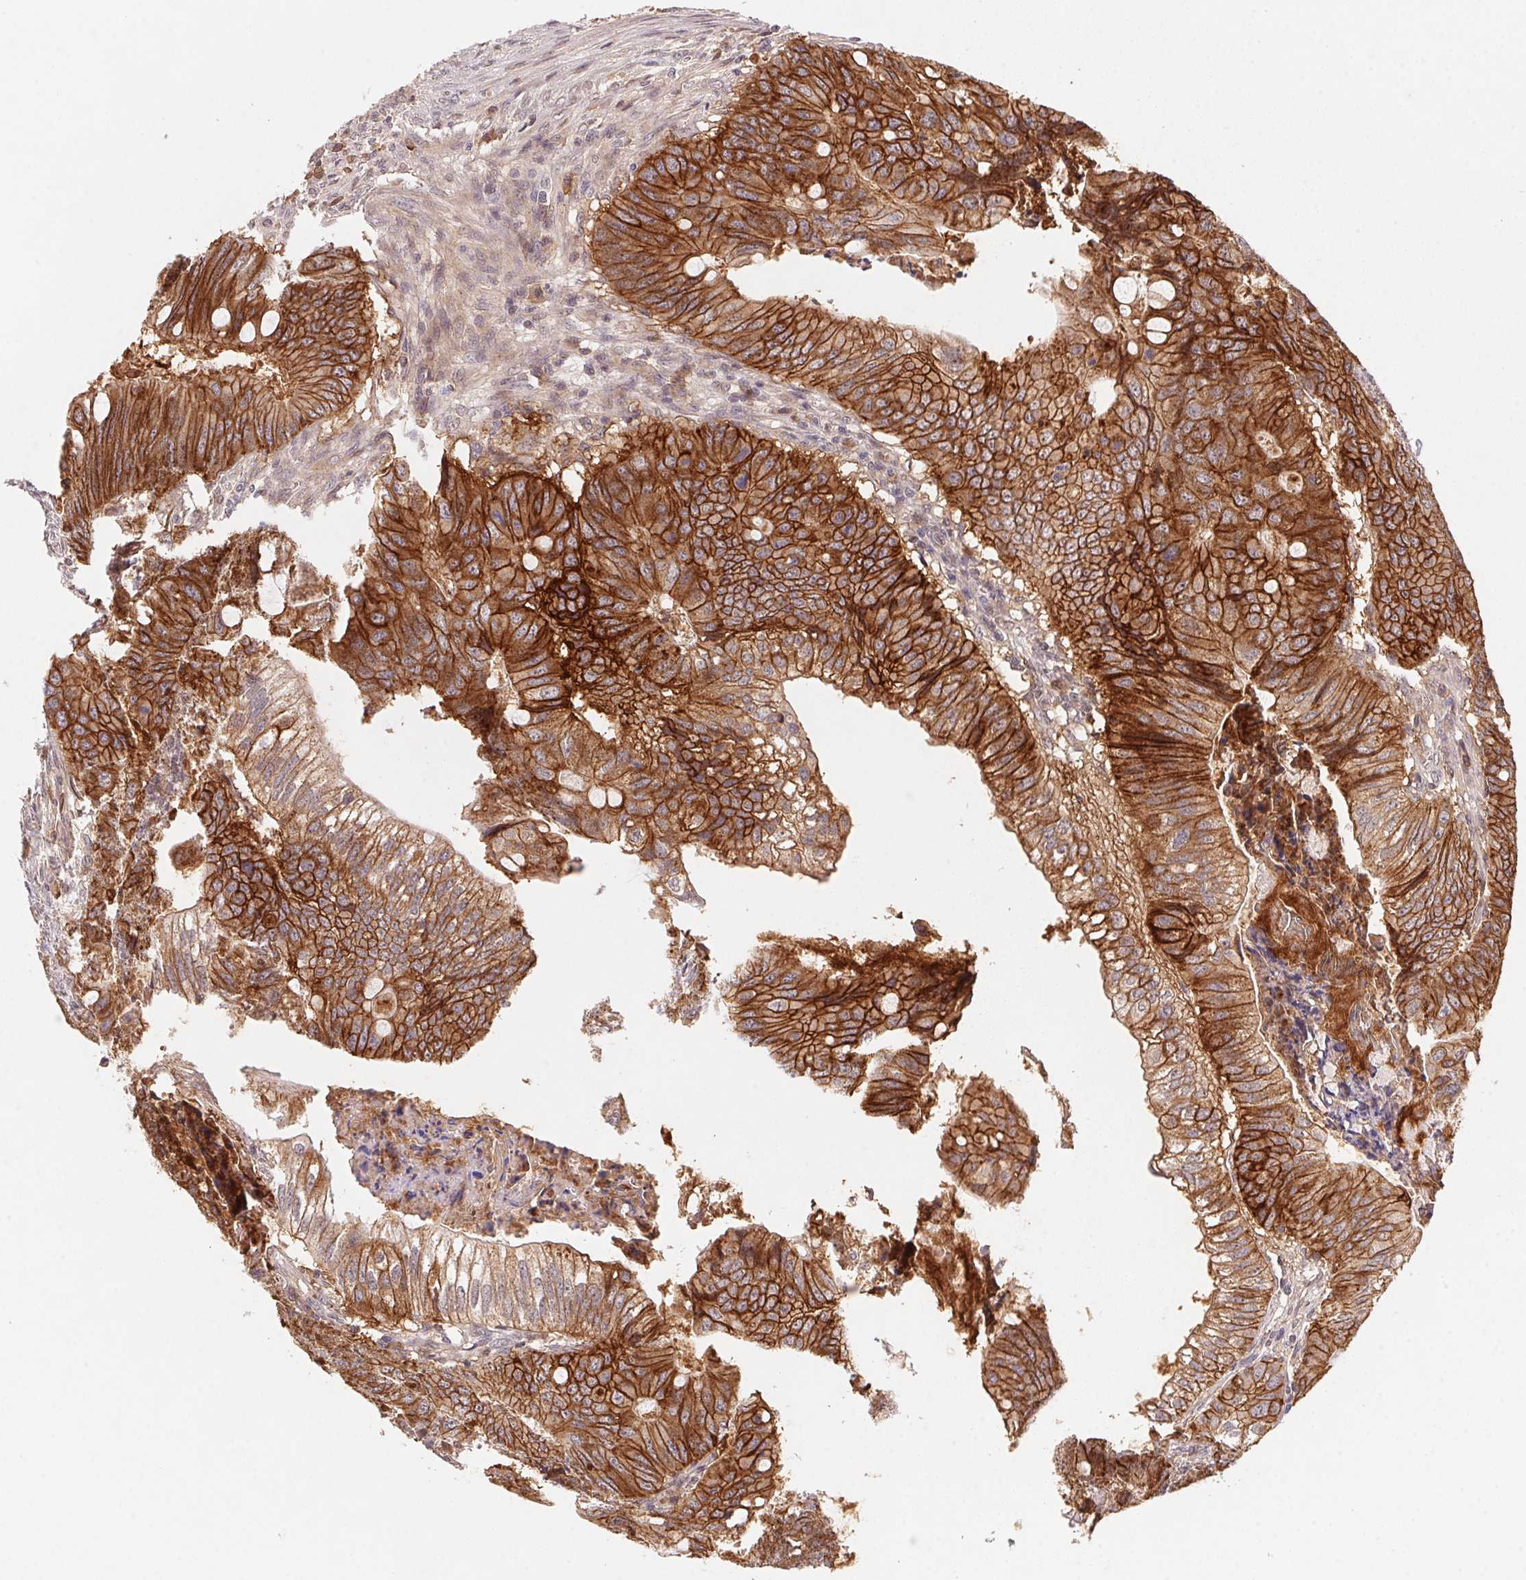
{"staining": {"intensity": "strong", "quantity": ">75%", "location": "cytoplasmic/membranous"}, "tissue": "colorectal cancer", "cell_type": "Tumor cells", "image_type": "cancer", "snomed": [{"axis": "morphology", "description": "Adenocarcinoma, NOS"}, {"axis": "topography", "description": "Colon"}], "caption": "Immunohistochemistry (IHC) histopathology image of neoplastic tissue: human colorectal cancer (adenocarcinoma) stained using IHC shows high levels of strong protein expression localized specifically in the cytoplasmic/membranous of tumor cells, appearing as a cytoplasmic/membranous brown color.", "gene": "SLC52A2", "patient": {"sex": "female", "age": 74}}